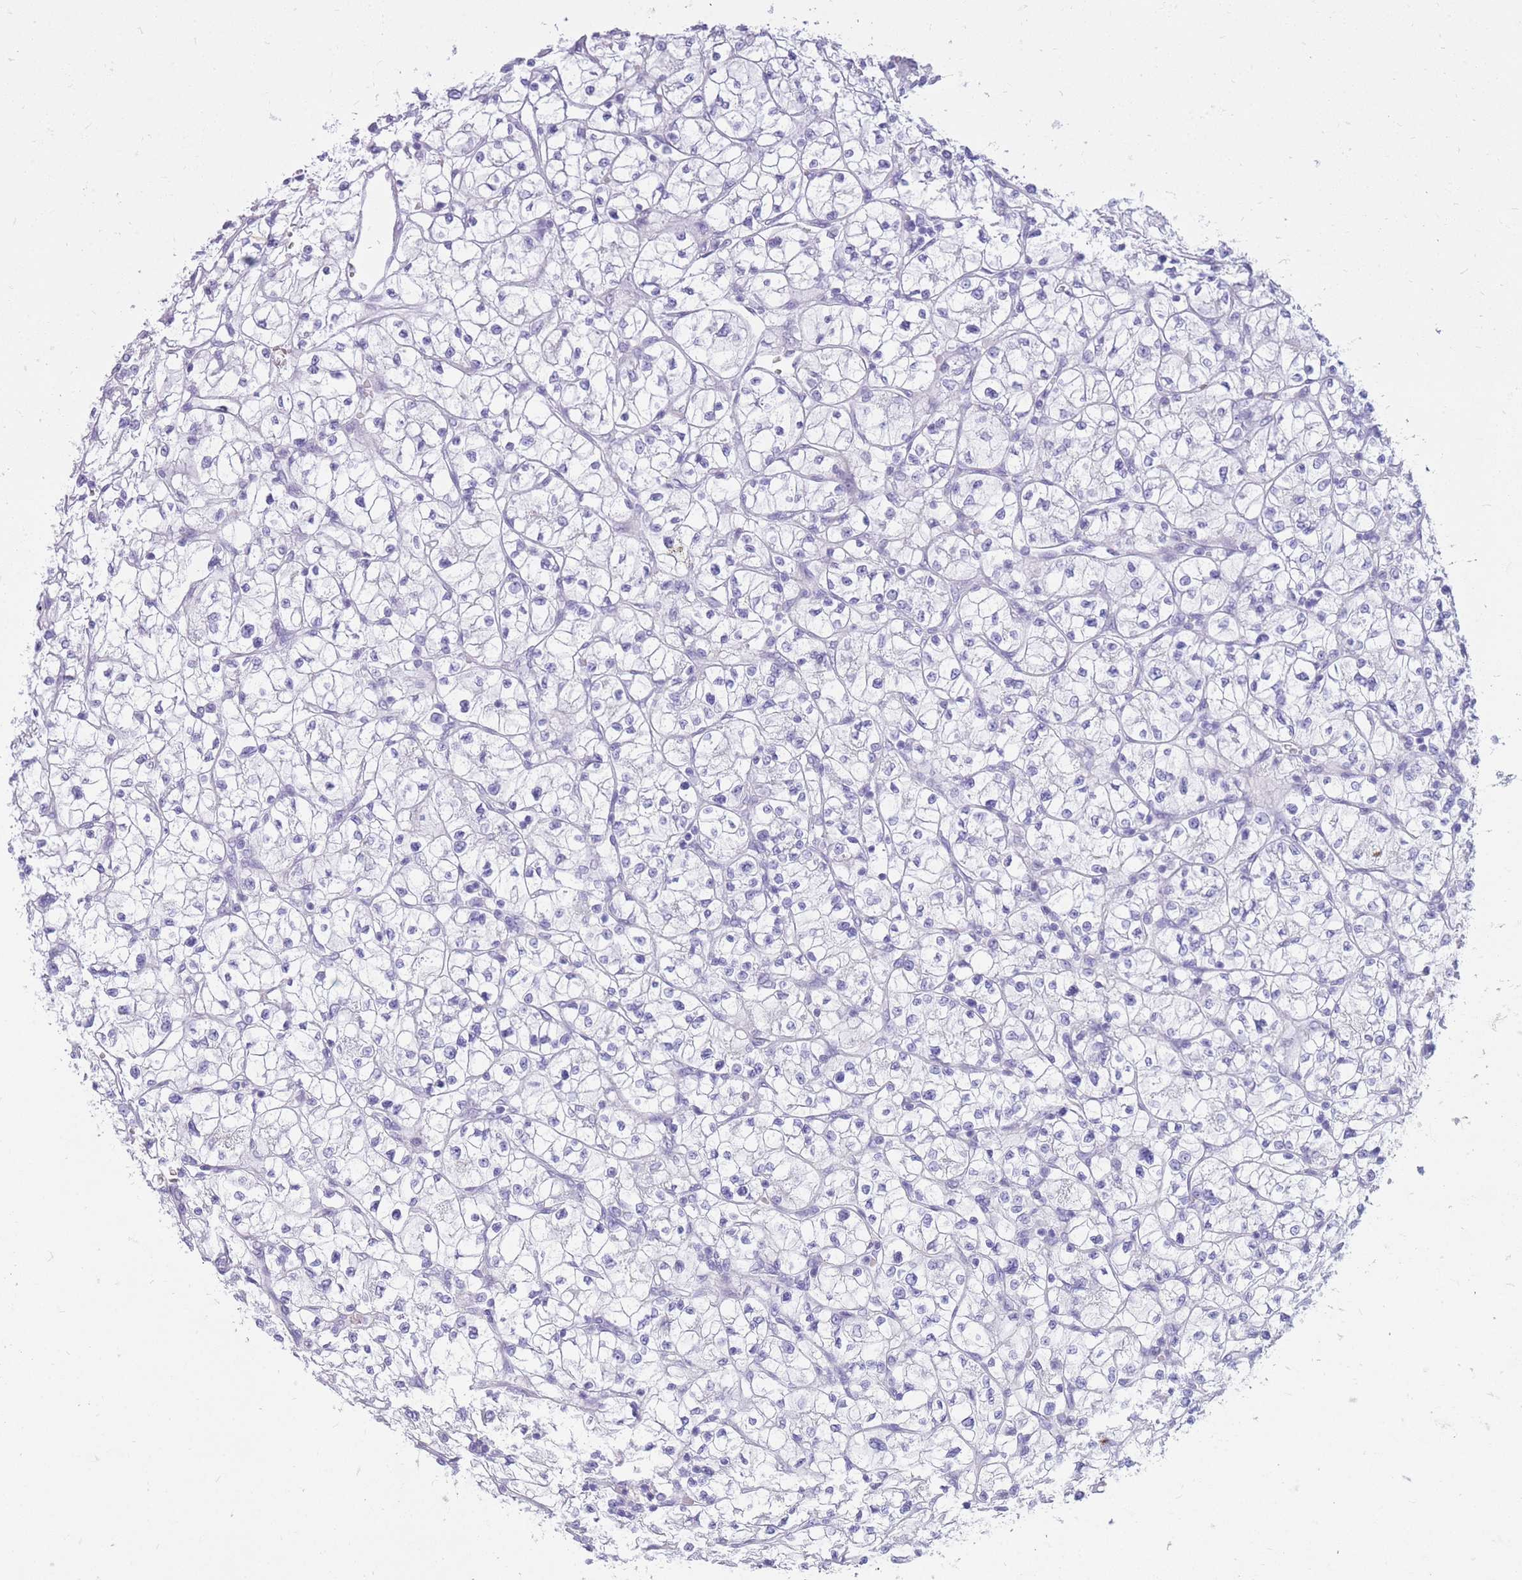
{"staining": {"intensity": "negative", "quantity": "none", "location": "none"}, "tissue": "renal cancer", "cell_type": "Tumor cells", "image_type": "cancer", "snomed": [{"axis": "morphology", "description": "Adenocarcinoma, NOS"}, {"axis": "topography", "description": "Kidney"}], "caption": "Immunohistochemistry of human renal adenocarcinoma displays no staining in tumor cells.", "gene": "CYP21A2", "patient": {"sex": "female", "age": 64}}